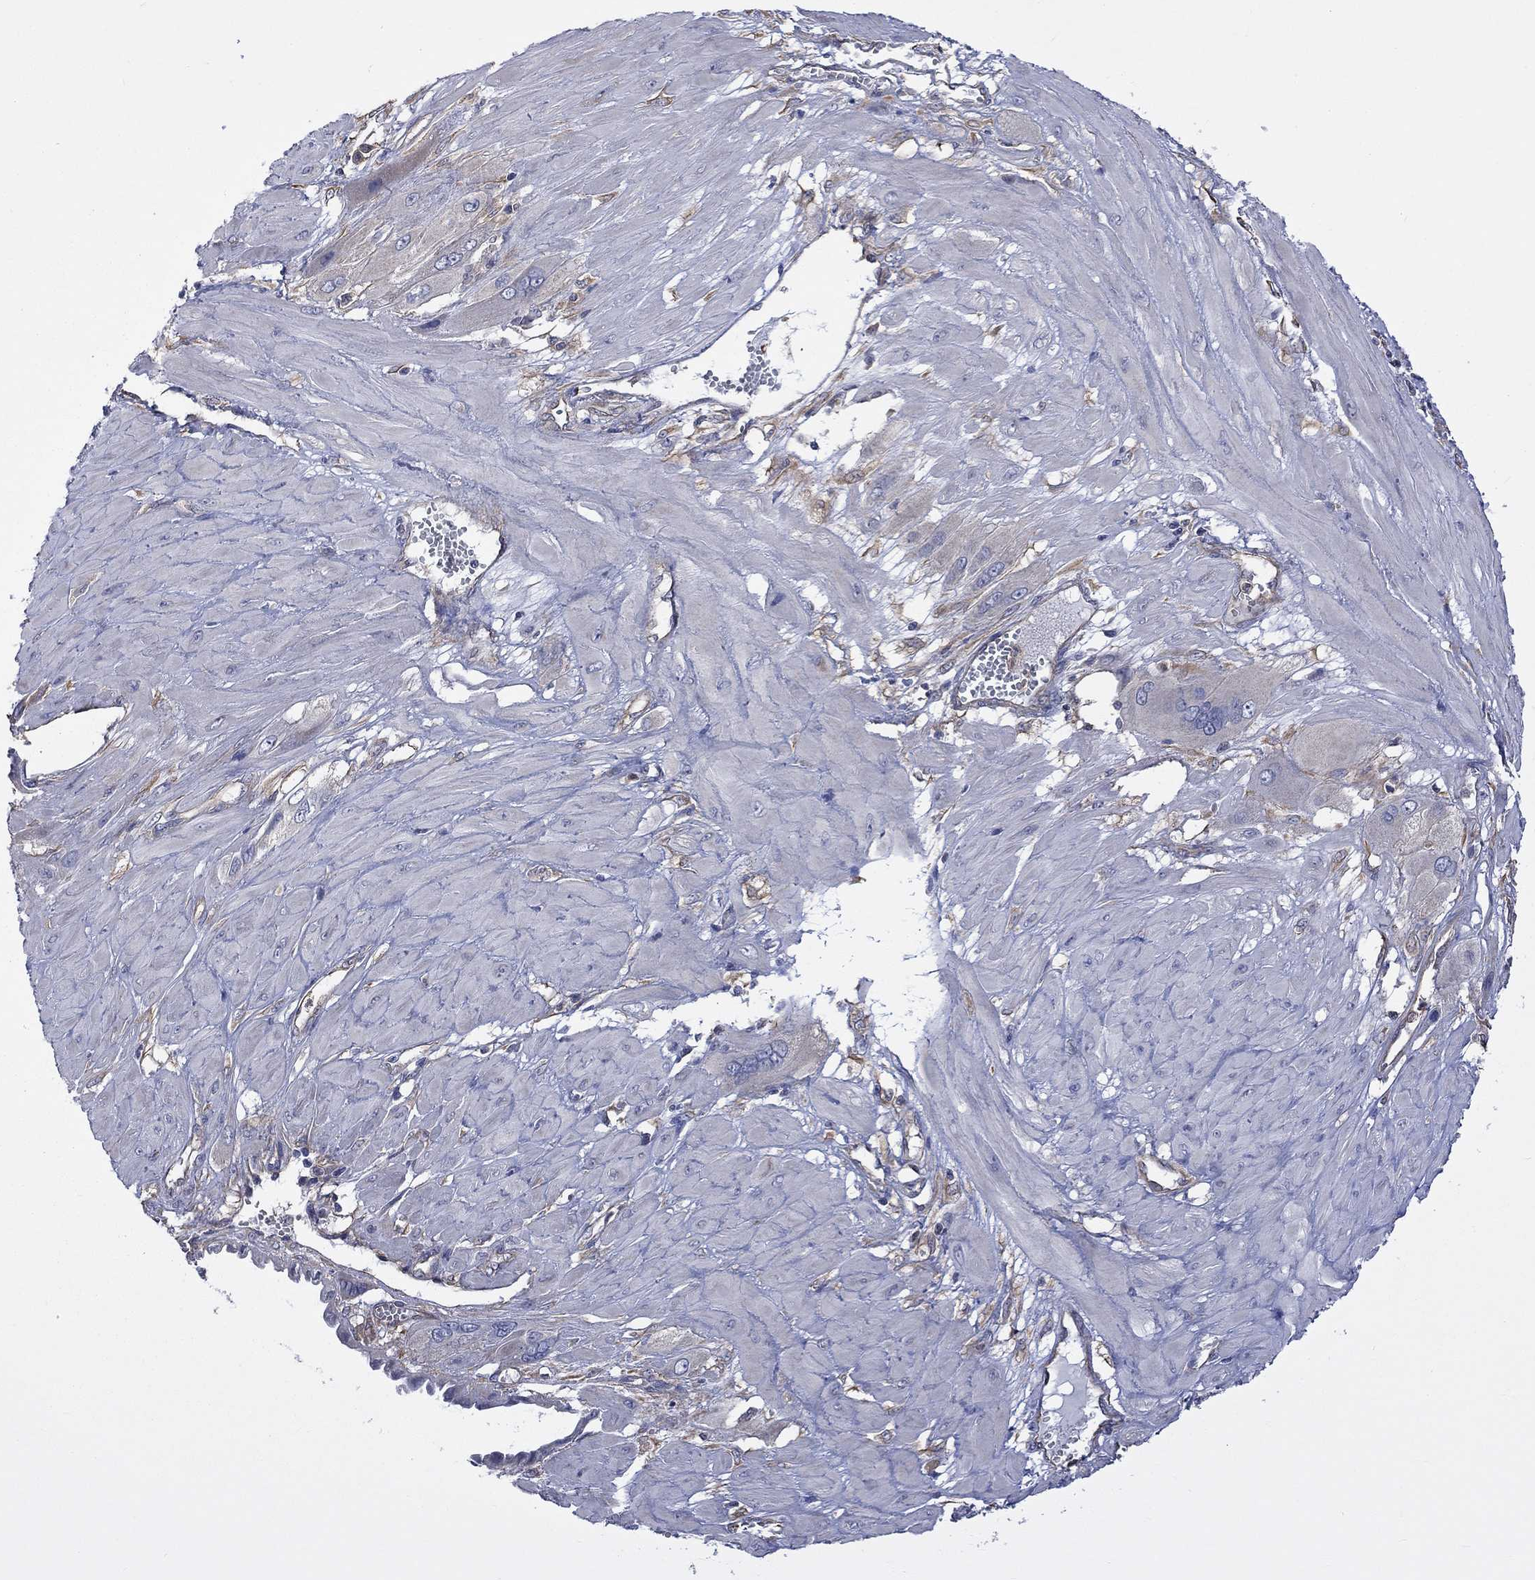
{"staining": {"intensity": "weak", "quantity": "25%-75%", "location": "cytoplasmic/membranous"}, "tissue": "cervical cancer", "cell_type": "Tumor cells", "image_type": "cancer", "snomed": [{"axis": "morphology", "description": "Squamous cell carcinoma, NOS"}, {"axis": "topography", "description": "Cervix"}], "caption": "Weak cytoplasmic/membranous expression for a protein is identified in approximately 25%-75% of tumor cells of squamous cell carcinoma (cervical) using immunohistochemistry (IHC).", "gene": "CAMKK2", "patient": {"sex": "female", "age": 34}}